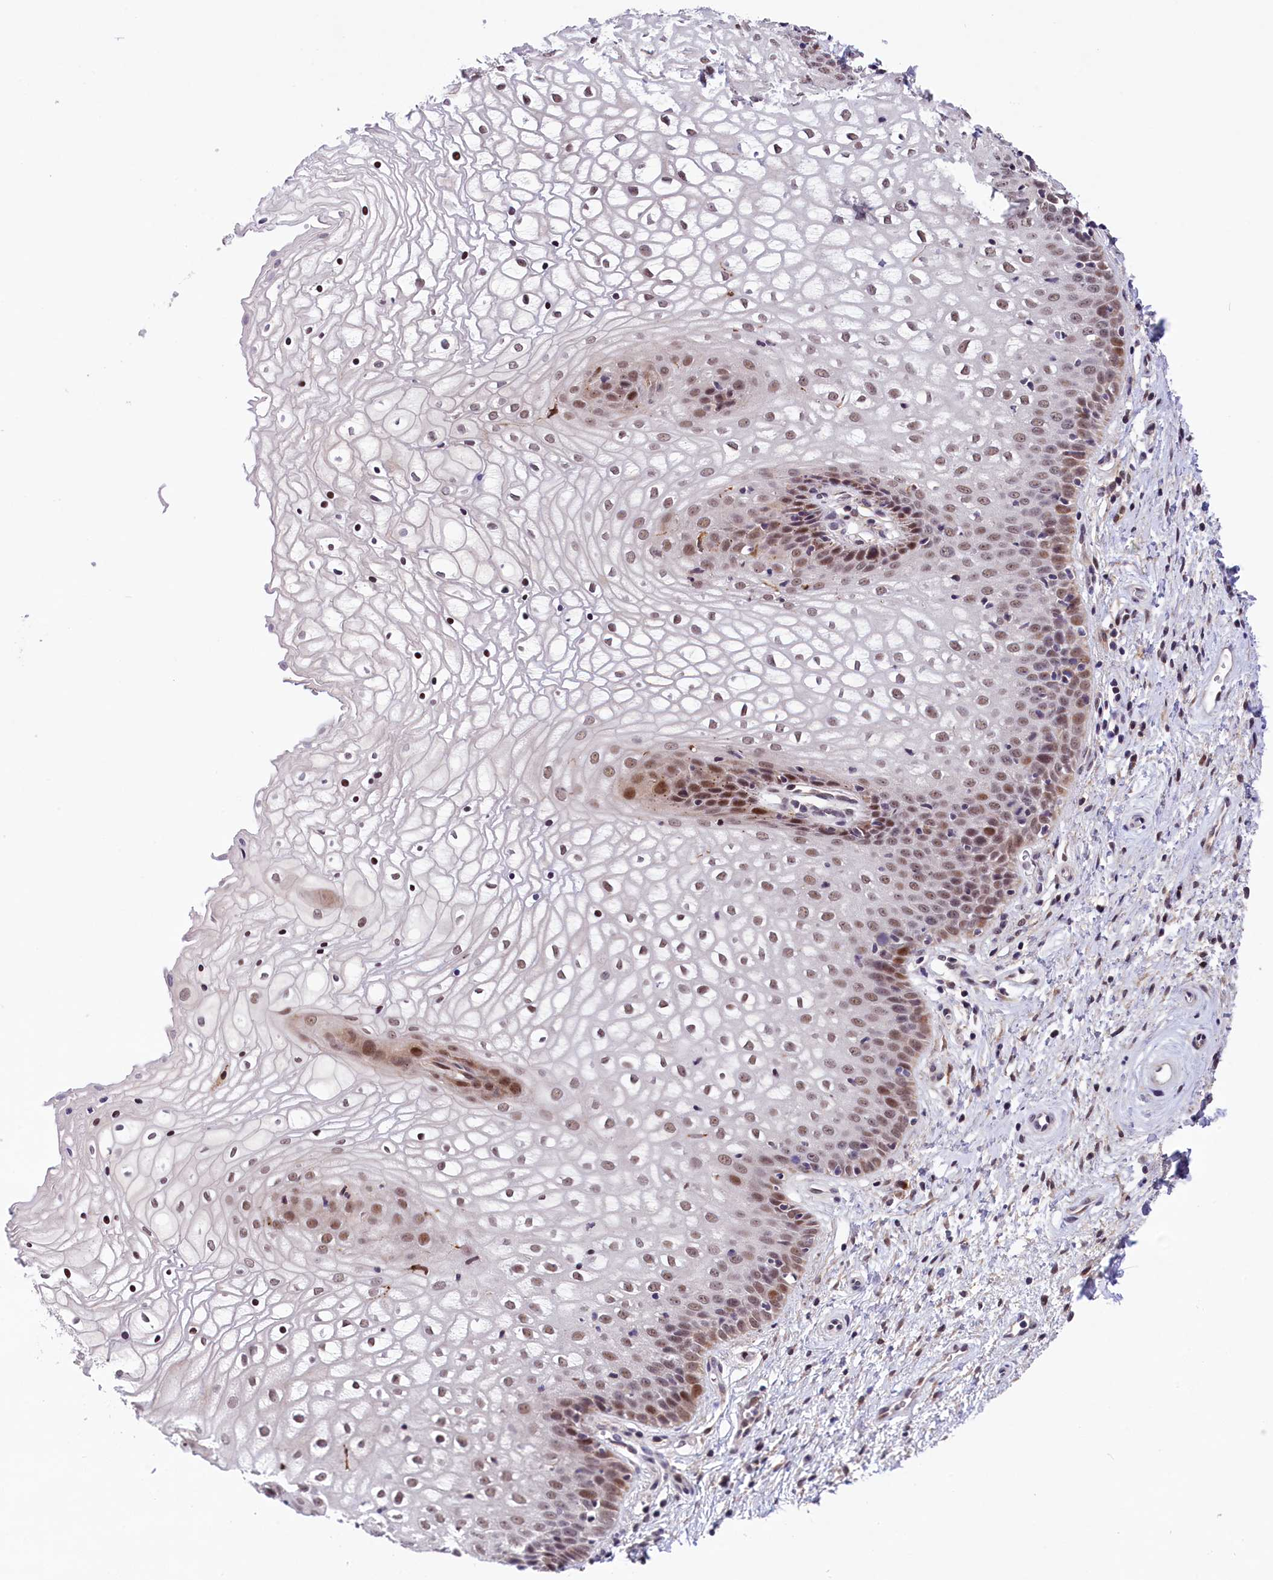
{"staining": {"intensity": "moderate", "quantity": "<25%", "location": "nuclear"}, "tissue": "vagina", "cell_type": "Squamous epithelial cells", "image_type": "normal", "snomed": [{"axis": "morphology", "description": "Normal tissue, NOS"}, {"axis": "topography", "description": "Vagina"}], "caption": "This image displays immunohistochemistry (IHC) staining of benign human vagina, with low moderate nuclear staining in approximately <25% of squamous epithelial cells.", "gene": "FBXO45", "patient": {"sex": "female", "age": 34}}